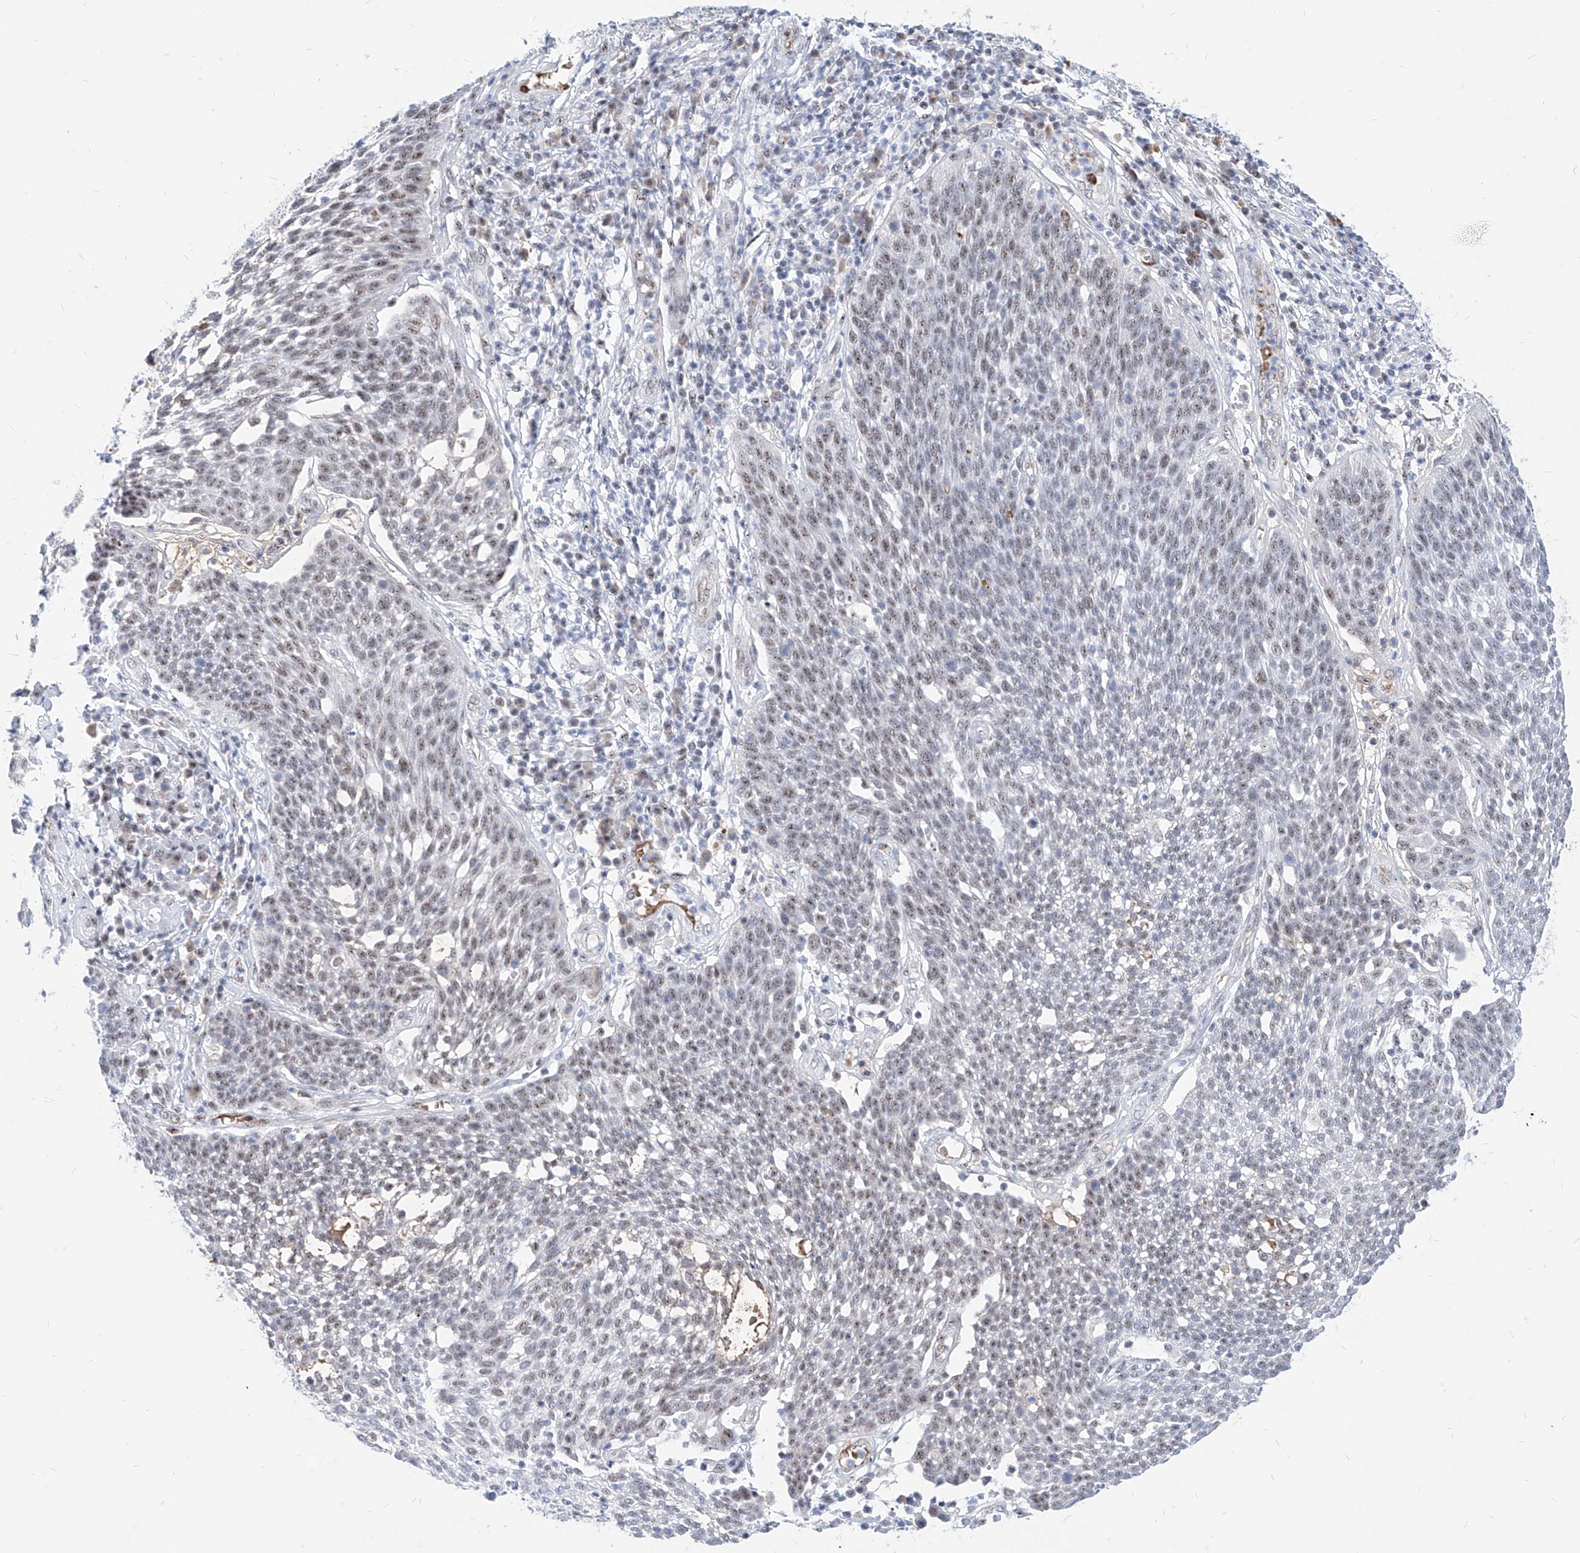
{"staining": {"intensity": "weak", "quantity": ">75%", "location": "nuclear"}, "tissue": "cervical cancer", "cell_type": "Tumor cells", "image_type": "cancer", "snomed": [{"axis": "morphology", "description": "Squamous cell carcinoma, NOS"}, {"axis": "topography", "description": "Cervix"}], "caption": "Cervical cancer (squamous cell carcinoma) tissue reveals weak nuclear expression in approximately >75% of tumor cells, visualized by immunohistochemistry.", "gene": "ZFP42", "patient": {"sex": "female", "age": 34}}